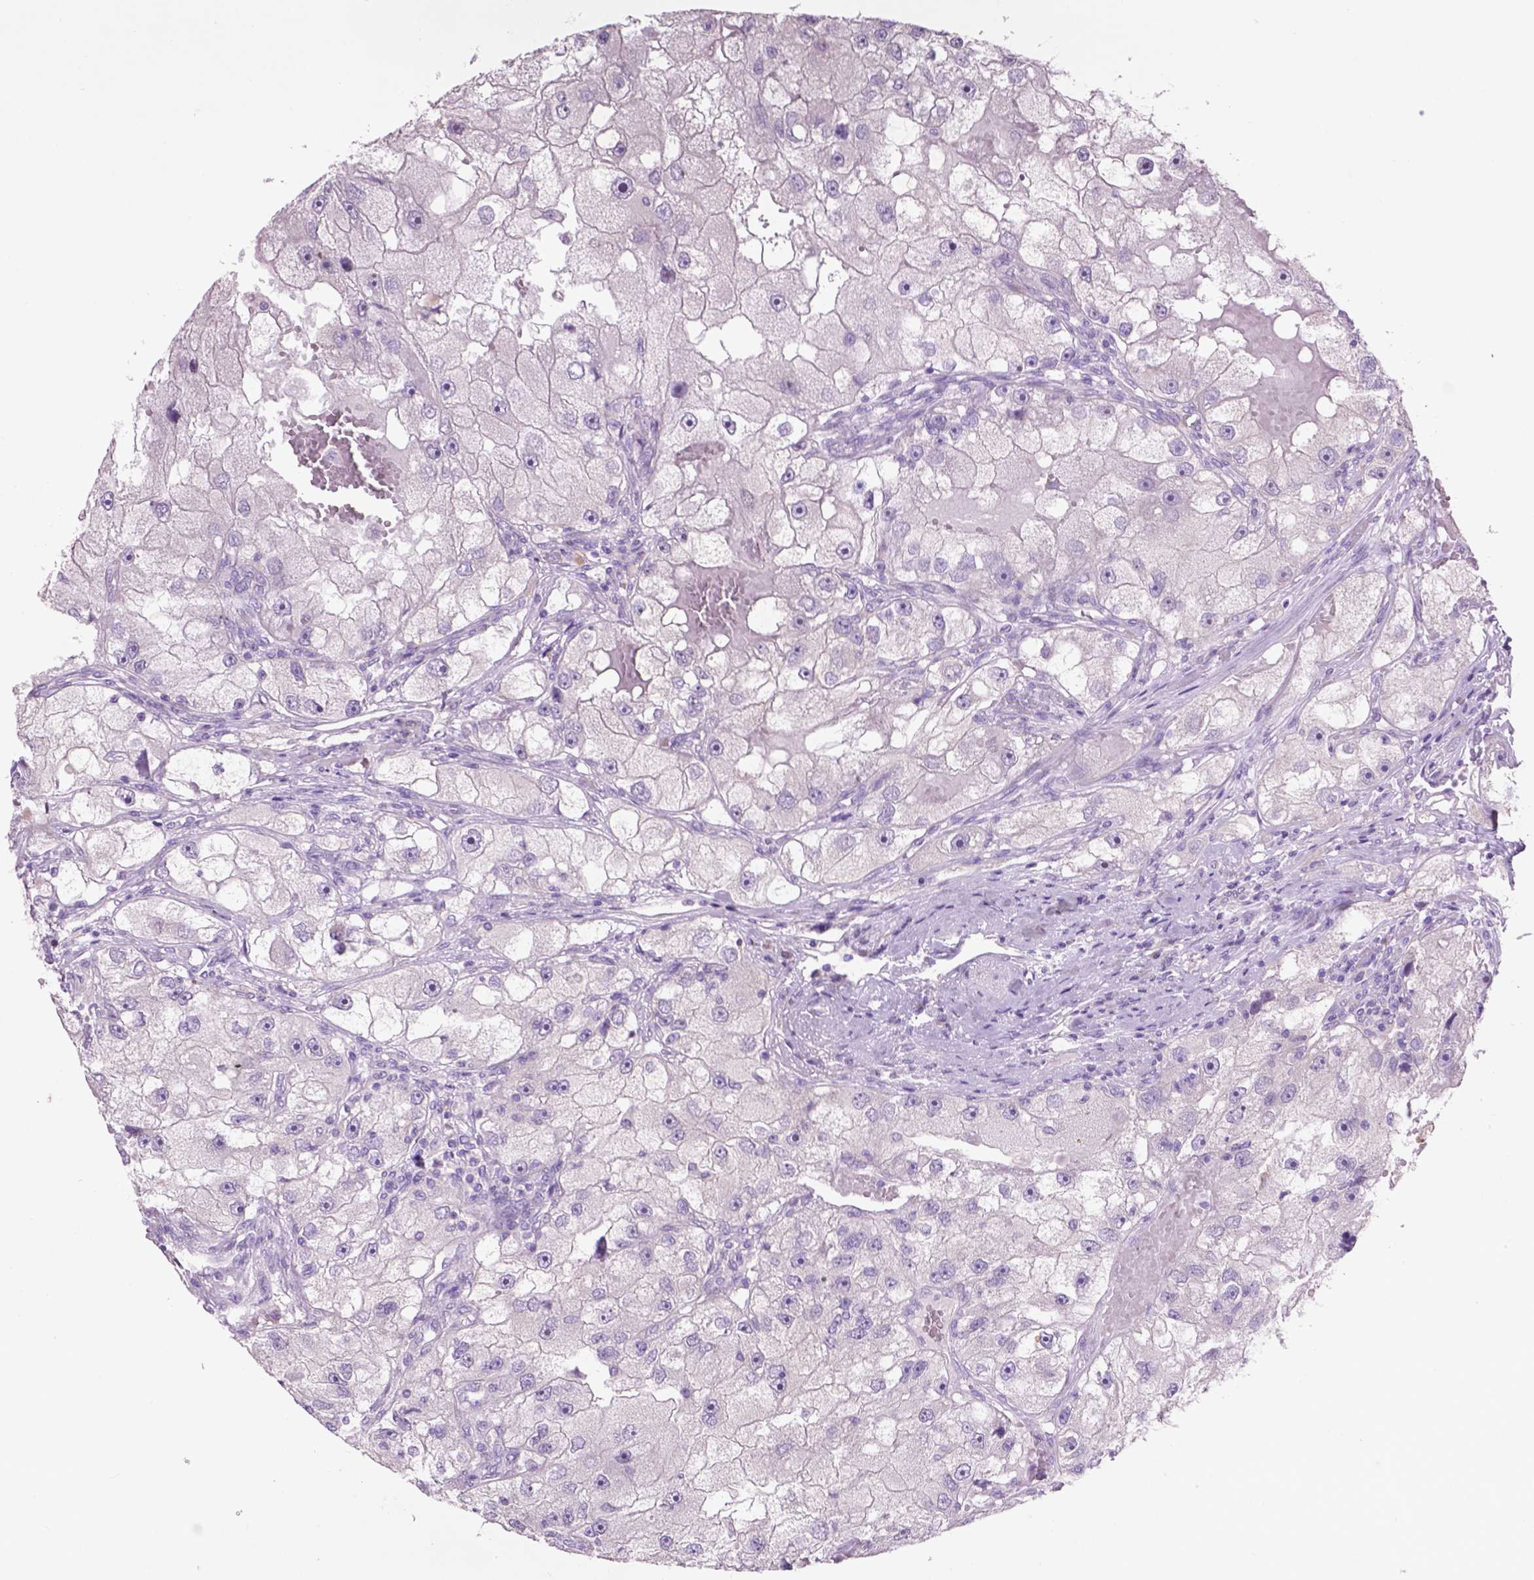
{"staining": {"intensity": "negative", "quantity": "none", "location": "none"}, "tissue": "renal cancer", "cell_type": "Tumor cells", "image_type": "cancer", "snomed": [{"axis": "morphology", "description": "Adenocarcinoma, NOS"}, {"axis": "topography", "description": "Kidney"}], "caption": "Tumor cells are negative for protein expression in human renal cancer (adenocarcinoma).", "gene": "CRYBA4", "patient": {"sex": "male", "age": 63}}